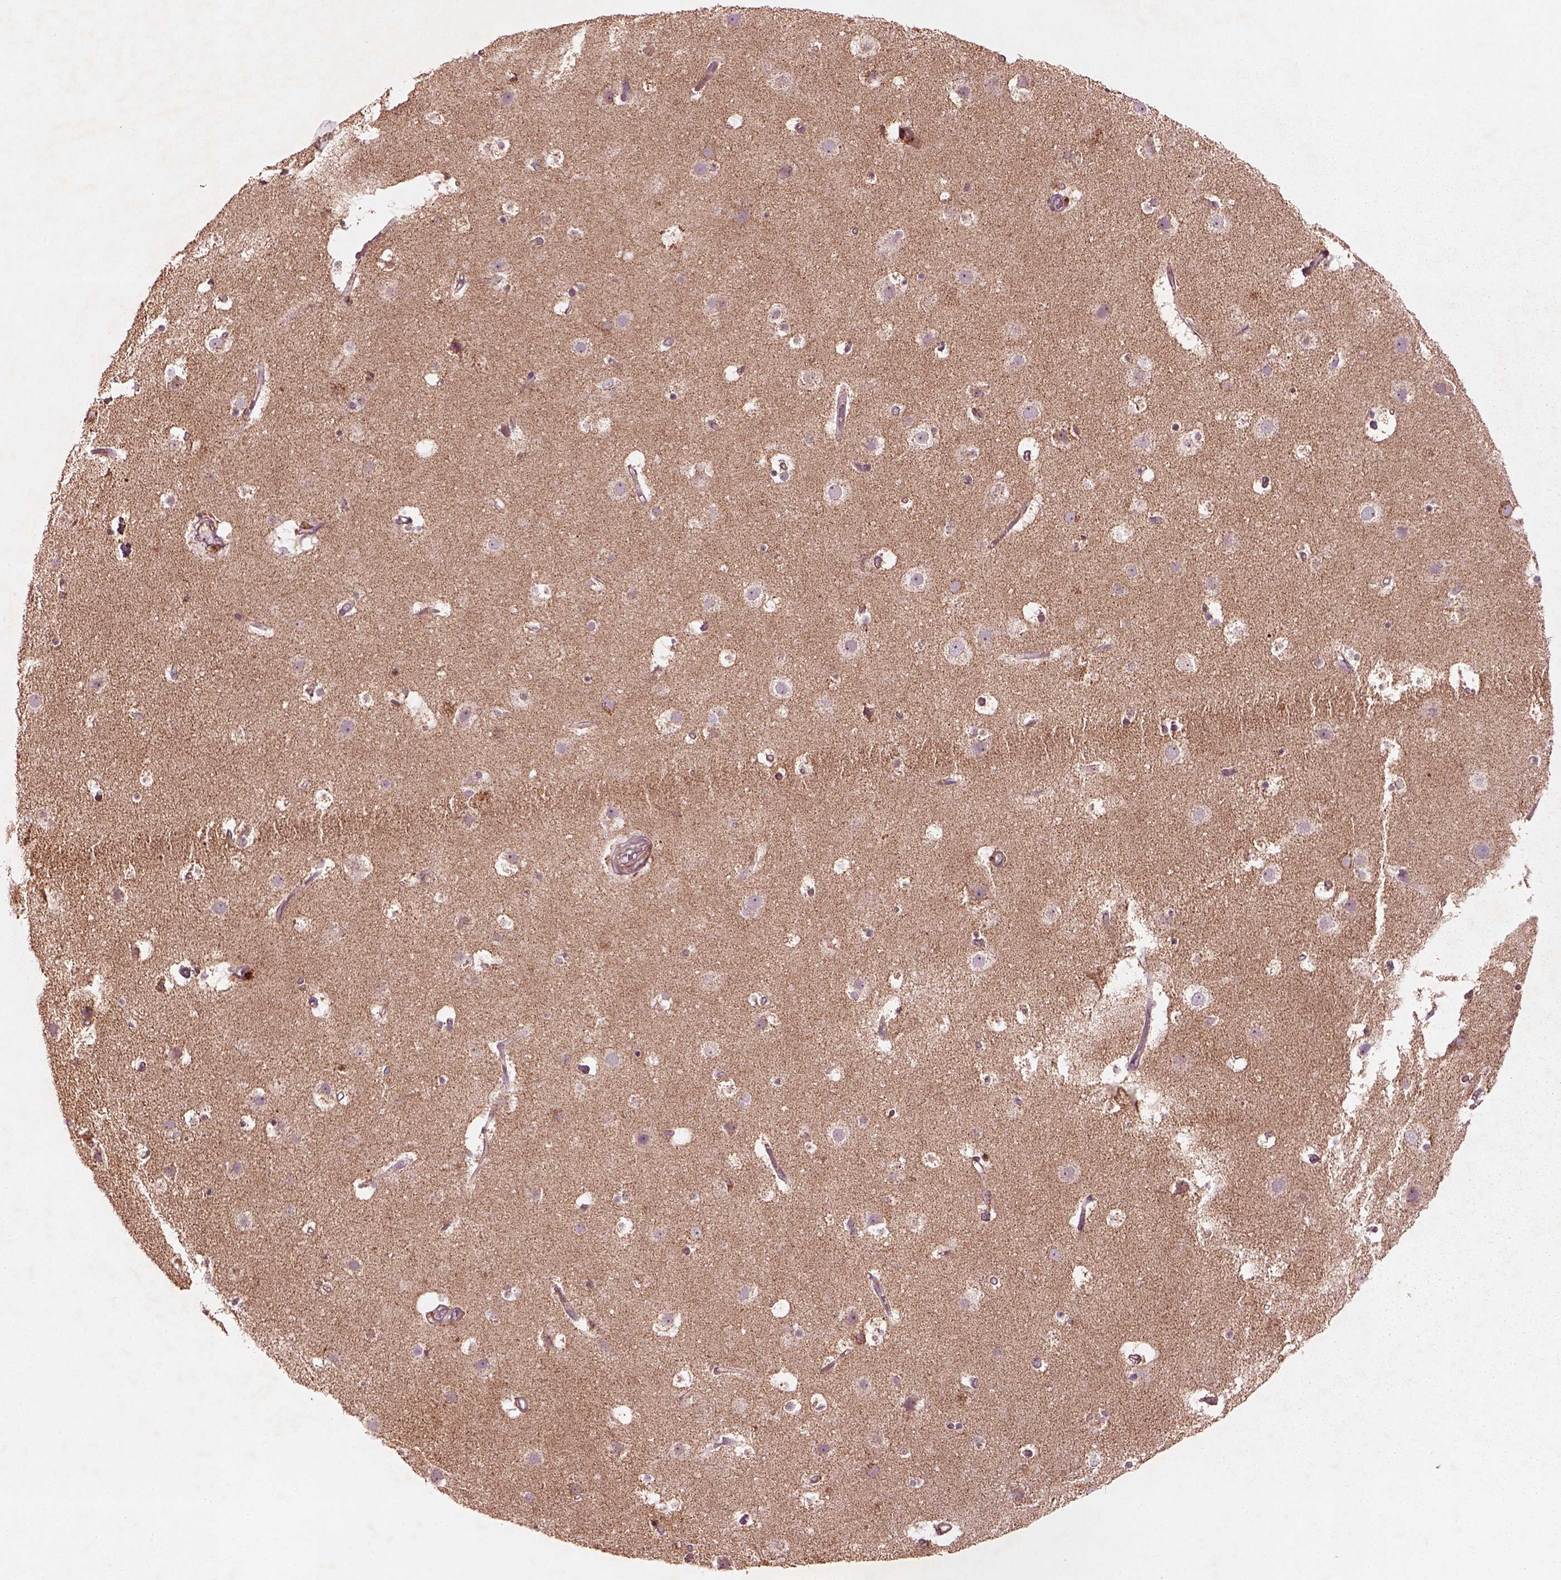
{"staining": {"intensity": "negative", "quantity": "none", "location": "none"}, "tissue": "cerebral cortex", "cell_type": "Endothelial cells", "image_type": "normal", "snomed": [{"axis": "morphology", "description": "Normal tissue, NOS"}, {"axis": "topography", "description": "Cerebral cortex"}], "caption": "DAB (3,3'-diaminobenzidine) immunohistochemical staining of unremarkable human cerebral cortex shows no significant staining in endothelial cells. (Brightfield microscopy of DAB IHC at high magnification).", "gene": "SLC25A31", "patient": {"sex": "female", "age": 52}}